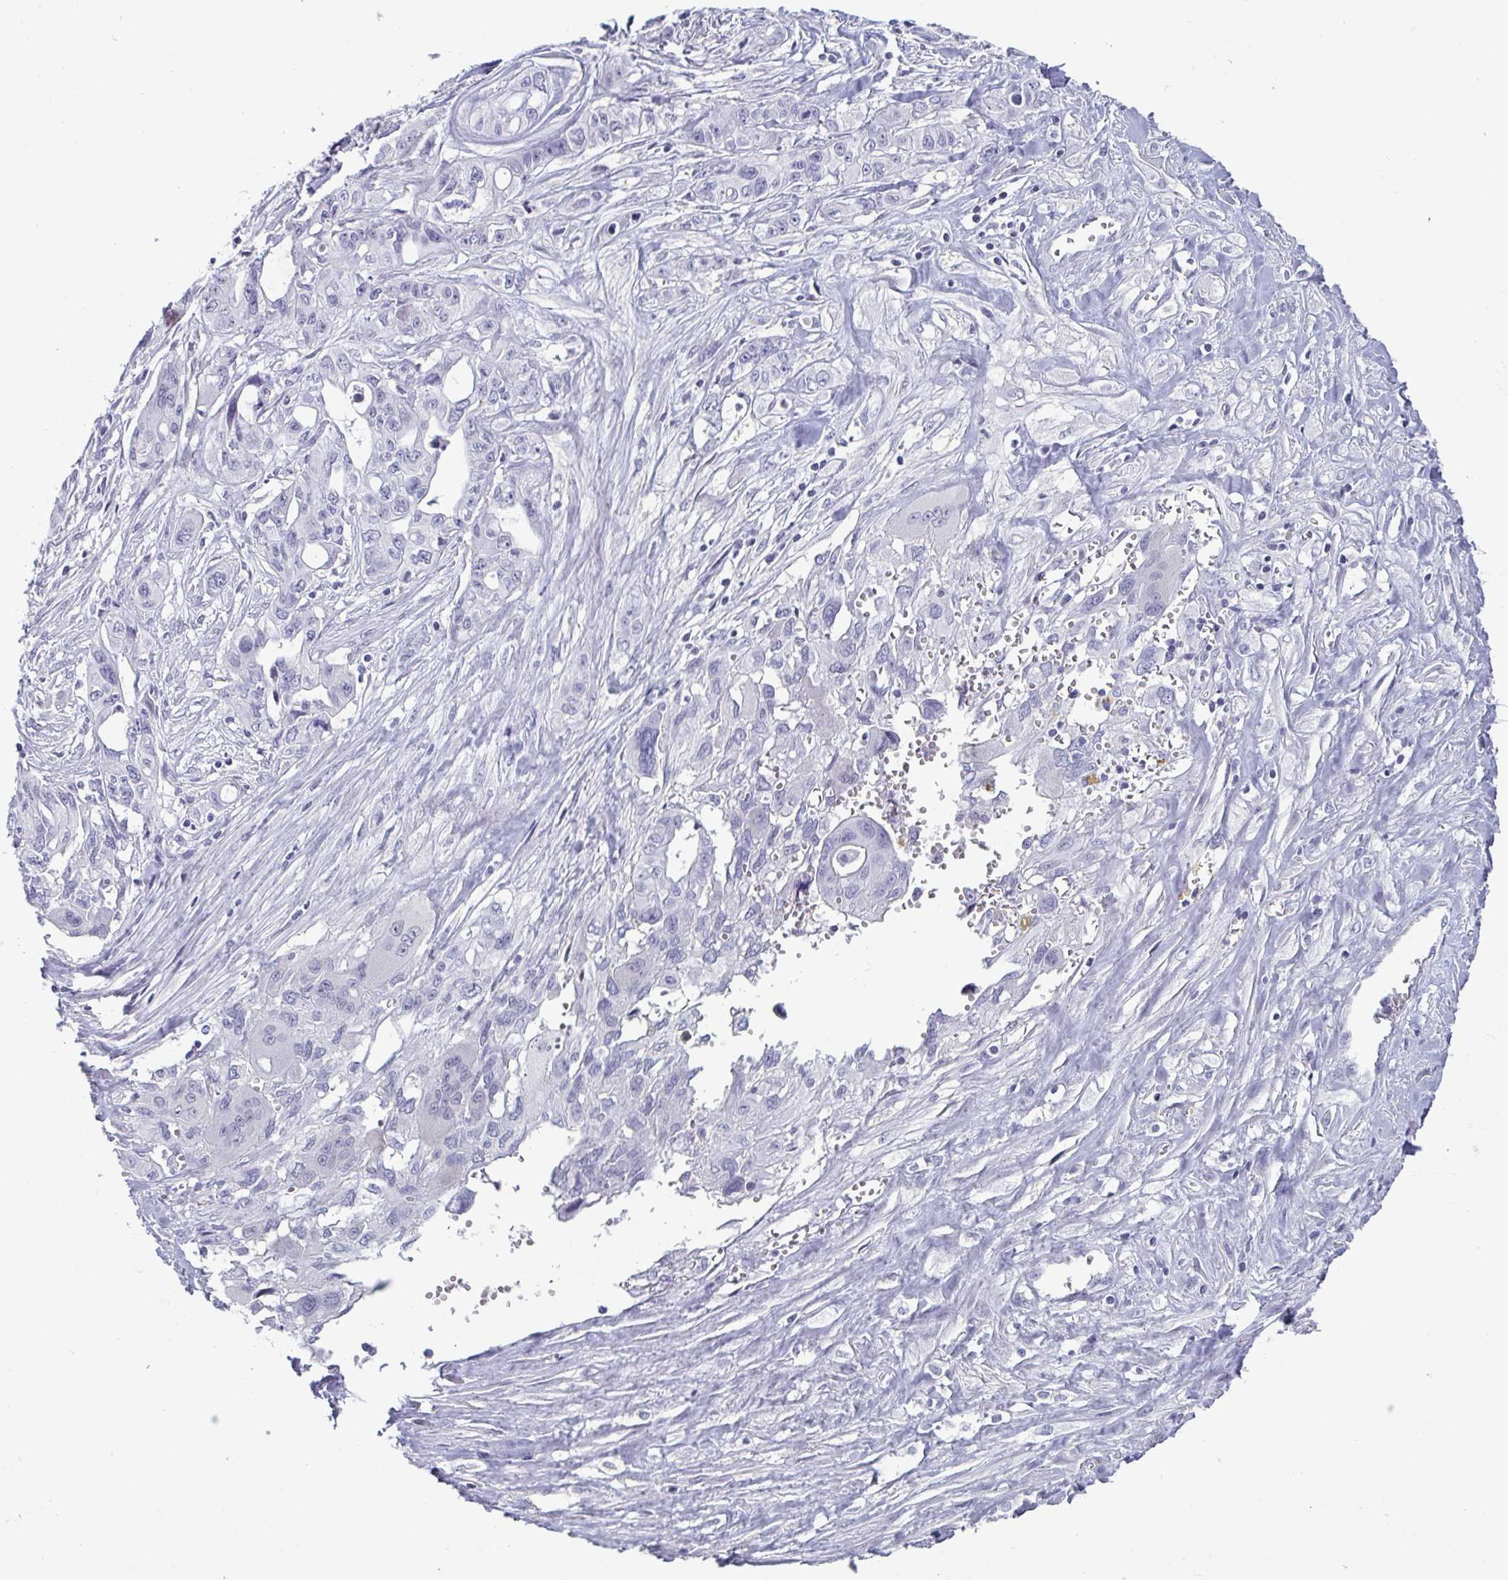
{"staining": {"intensity": "negative", "quantity": "none", "location": "none"}, "tissue": "pancreatic cancer", "cell_type": "Tumor cells", "image_type": "cancer", "snomed": [{"axis": "morphology", "description": "Adenocarcinoma, NOS"}, {"axis": "topography", "description": "Pancreas"}], "caption": "An immunohistochemistry histopathology image of pancreatic cancer is shown. There is no staining in tumor cells of pancreatic cancer.", "gene": "VSIG10L", "patient": {"sex": "female", "age": 47}}